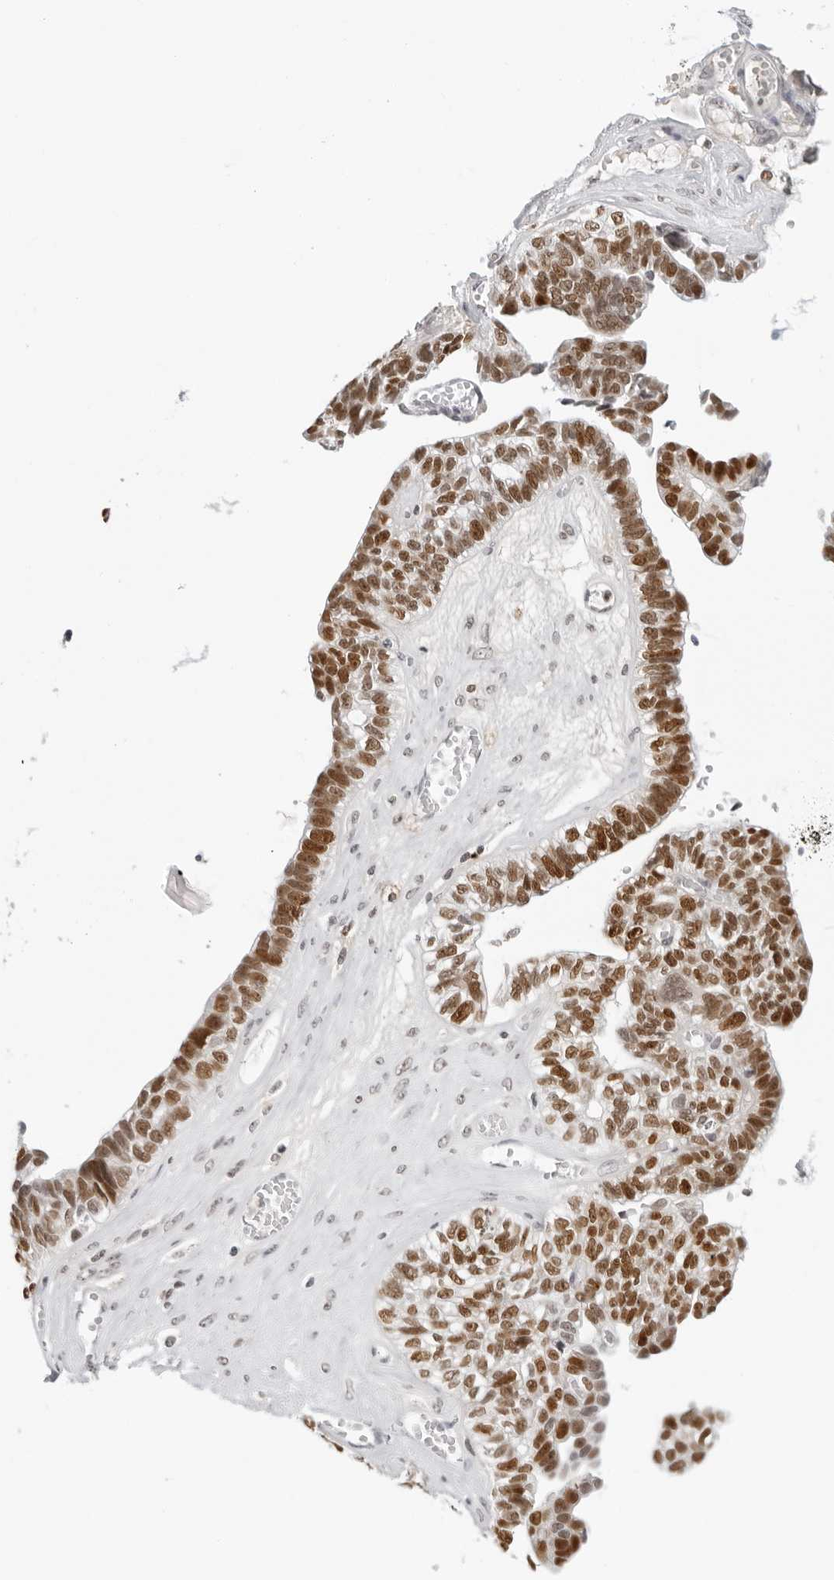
{"staining": {"intensity": "moderate", "quantity": ">75%", "location": "nuclear"}, "tissue": "ovarian cancer", "cell_type": "Tumor cells", "image_type": "cancer", "snomed": [{"axis": "morphology", "description": "Cystadenocarcinoma, serous, NOS"}, {"axis": "topography", "description": "Ovary"}], "caption": "DAB immunohistochemical staining of ovarian cancer reveals moderate nuclear protein positivity in about >75% of tumor cells. (DAB IHC, brown staining for protein, blue staining for nuclei).", "gene": "MSH6", "patient": {"sex": "female", "age": 79}}